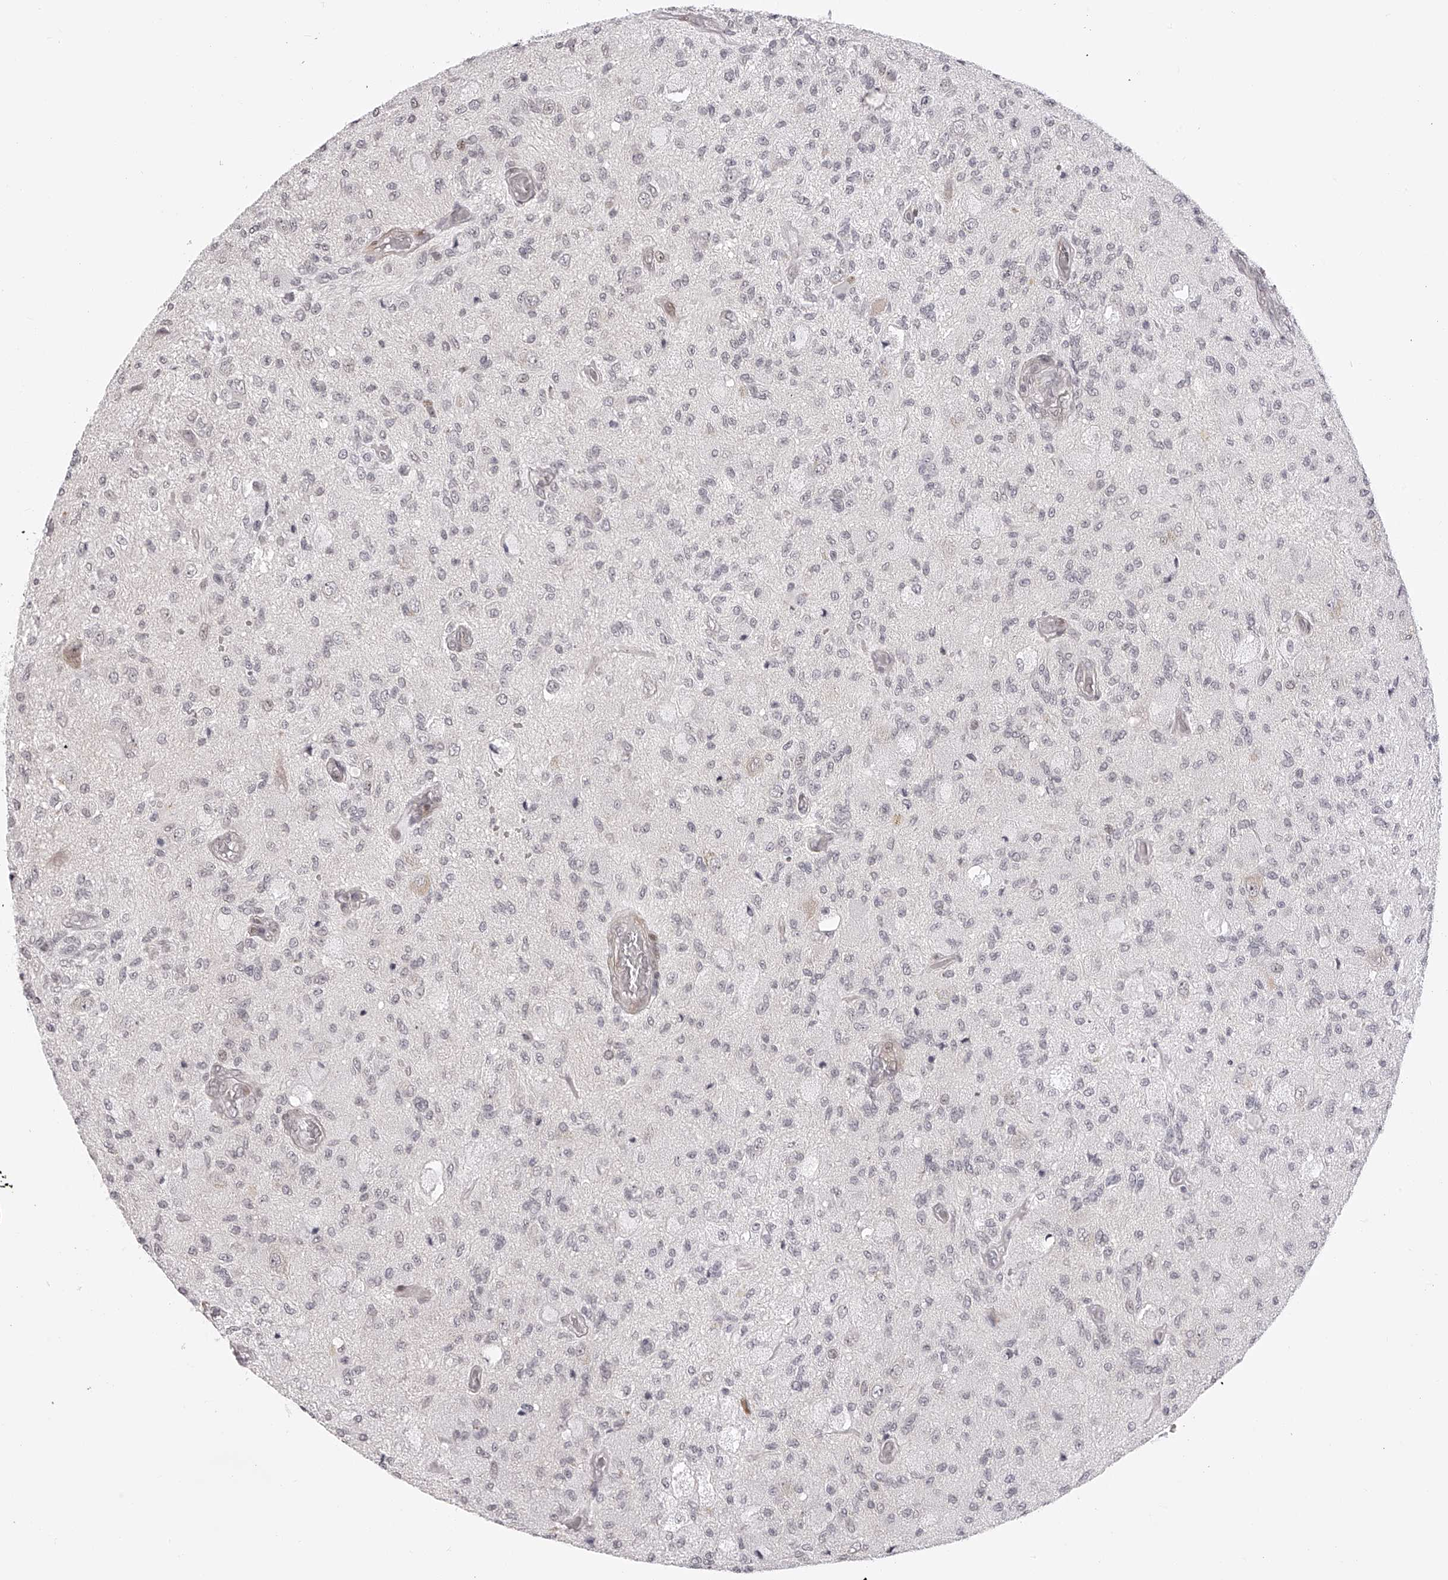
{"staining": {"intensity": "negative", "quantity": "none", "location": "none"}, "tissue": "glioma", "cell_type": "Tumor cells", "image_type": "cancer", "snomed": [{"axis": "morphology", "description": "Normal tissue, NOS"}, {"axis": "morphology", "description": "Glioma, malignant, High grade"}, {"axis": "topography", "description": "Cerebral cortex"}], "caption": "Immunohistochemical staining of human glioma exhibits no significant expression in tumor cells.", "gene": "PLEKHG1", "patient": {"sex": "male", "age": 77}}